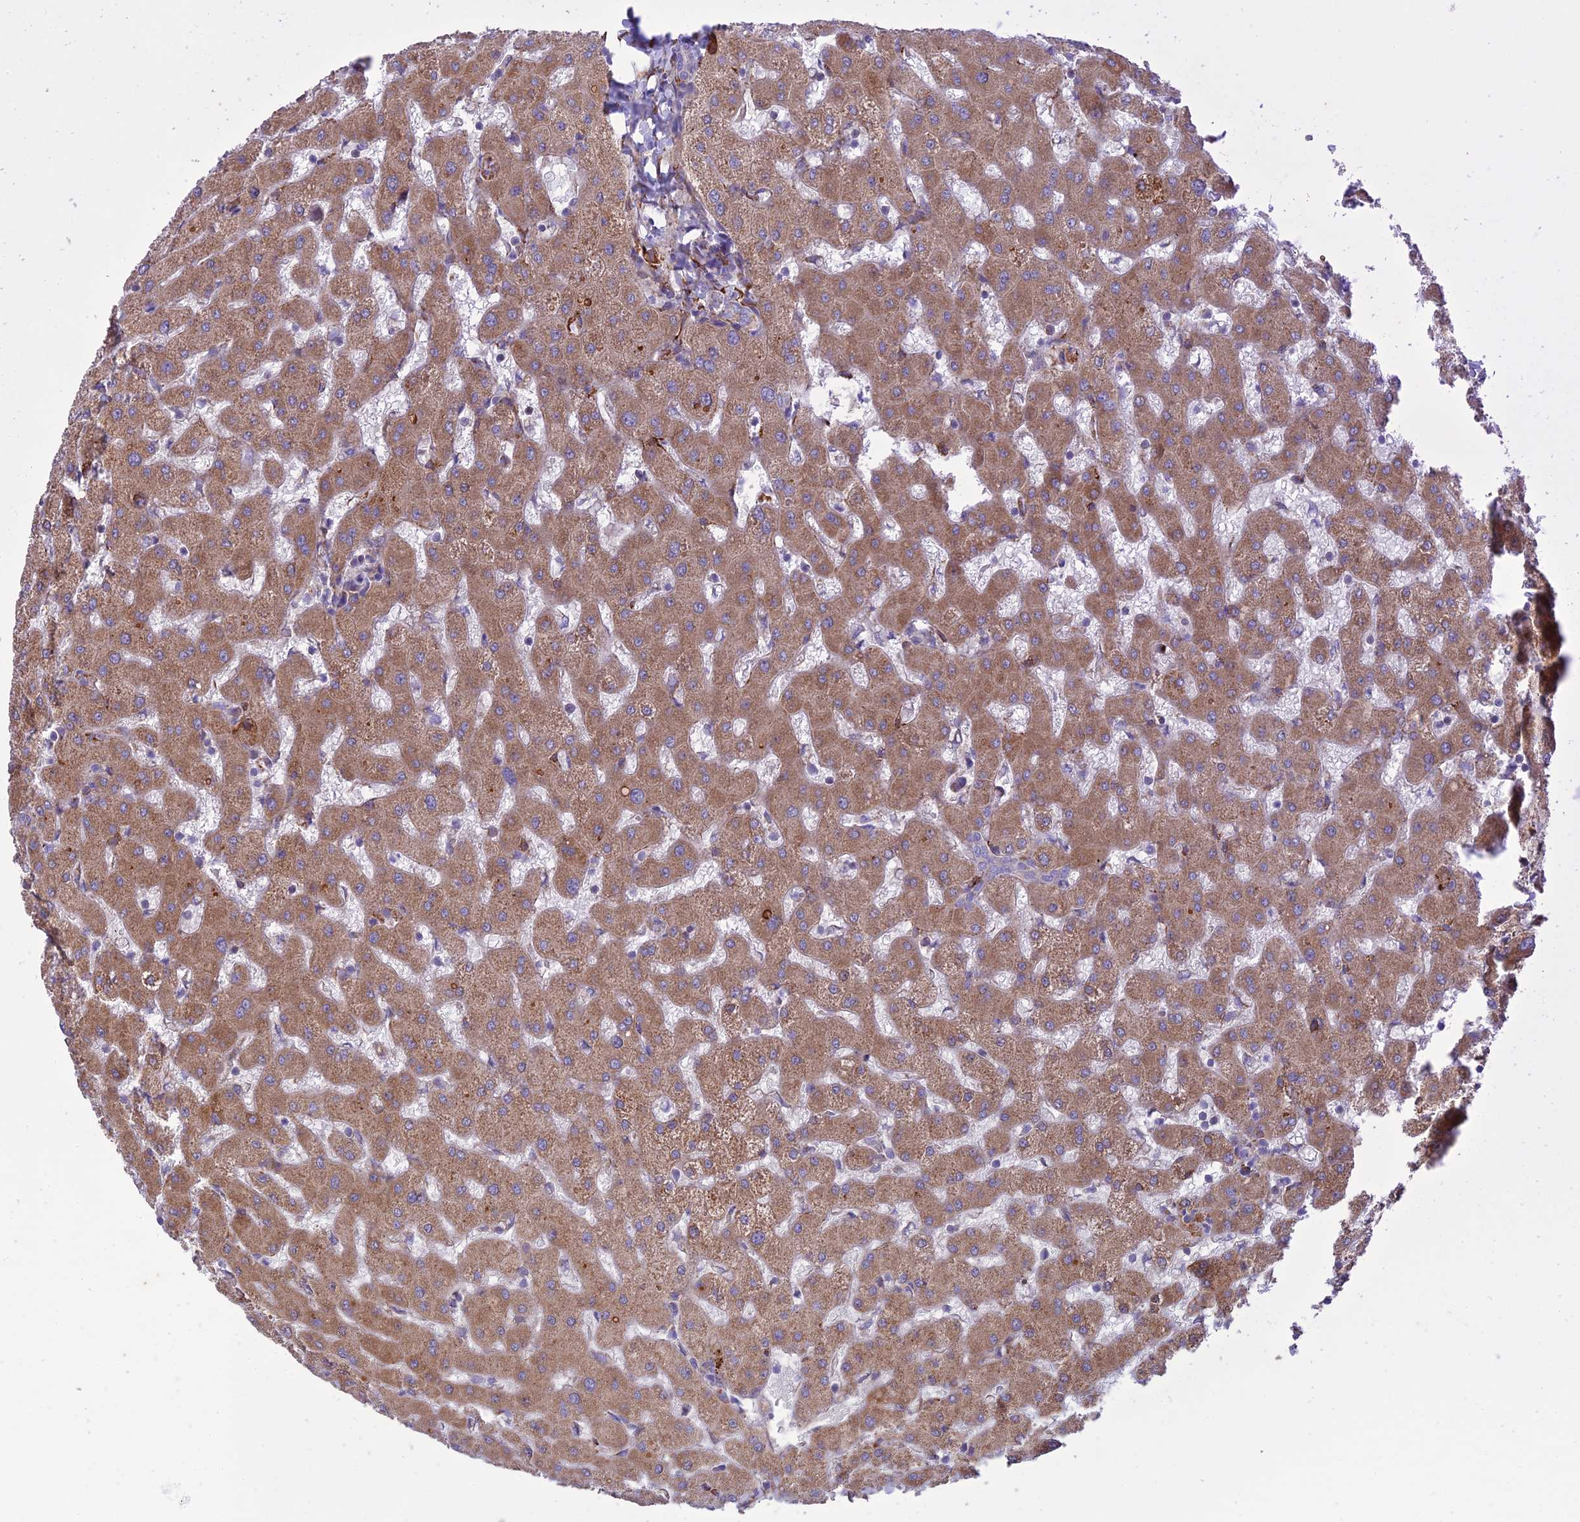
{"staining": {"intensity": "negative", "quantity": "none", "location": "none"}, "tissue": "liver", "cell_type": "Cholangiocytes", "image_type": "normal", "snomed": [{"axis": "morphology", "description": "Normal tissue, NOS"}, {"axis": "topography", "description": "Liver"}], "caption": "Liver stained for a protein using immunohistochemistry (IHC) displays no staining cholangiocytes.", "gene": "RCN3", "patient": {"sex": "female", "age": 63}}